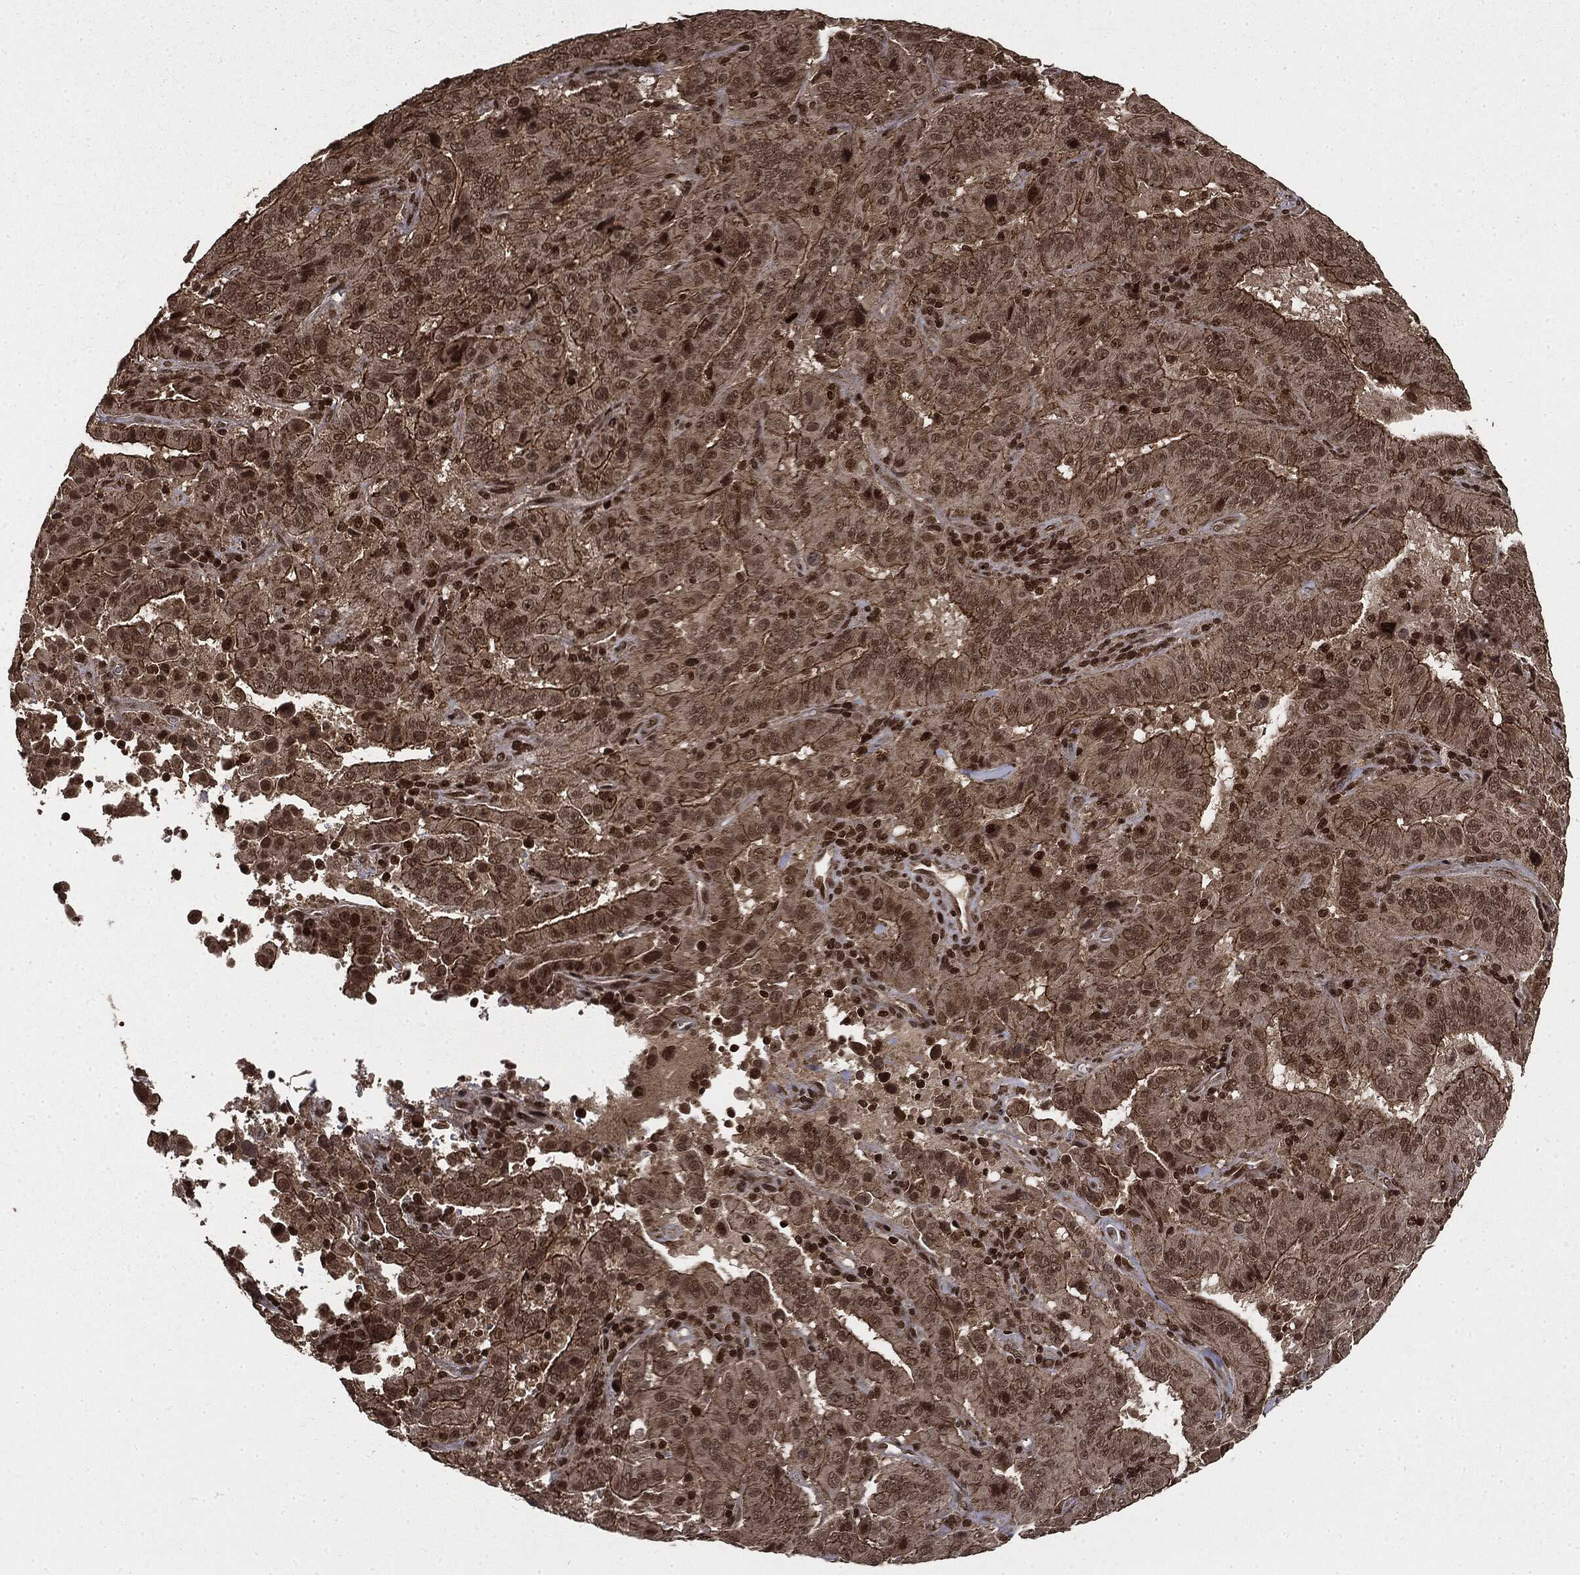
{"staining": {"intensity": "strong", "quantity": "<25%", "location": "nuclear"}, "tissue": "pancreatic cancer", "cell_type": "Tumor cells", "image_type": "cancer", "snomed": [{"axis": "morphology", "description": "Adenocarcinoma, NOS"}, {"axis": "topography", "description": "Pancreas"}], "caption": "Immunohistochemical staining of pancreatic cancer demonstrates medium levels of strong nuclear protein positivity in approximately <25% of tumor cells.", "gene": "CTDP1", "patient": {"sex": "male", "age": 63}}